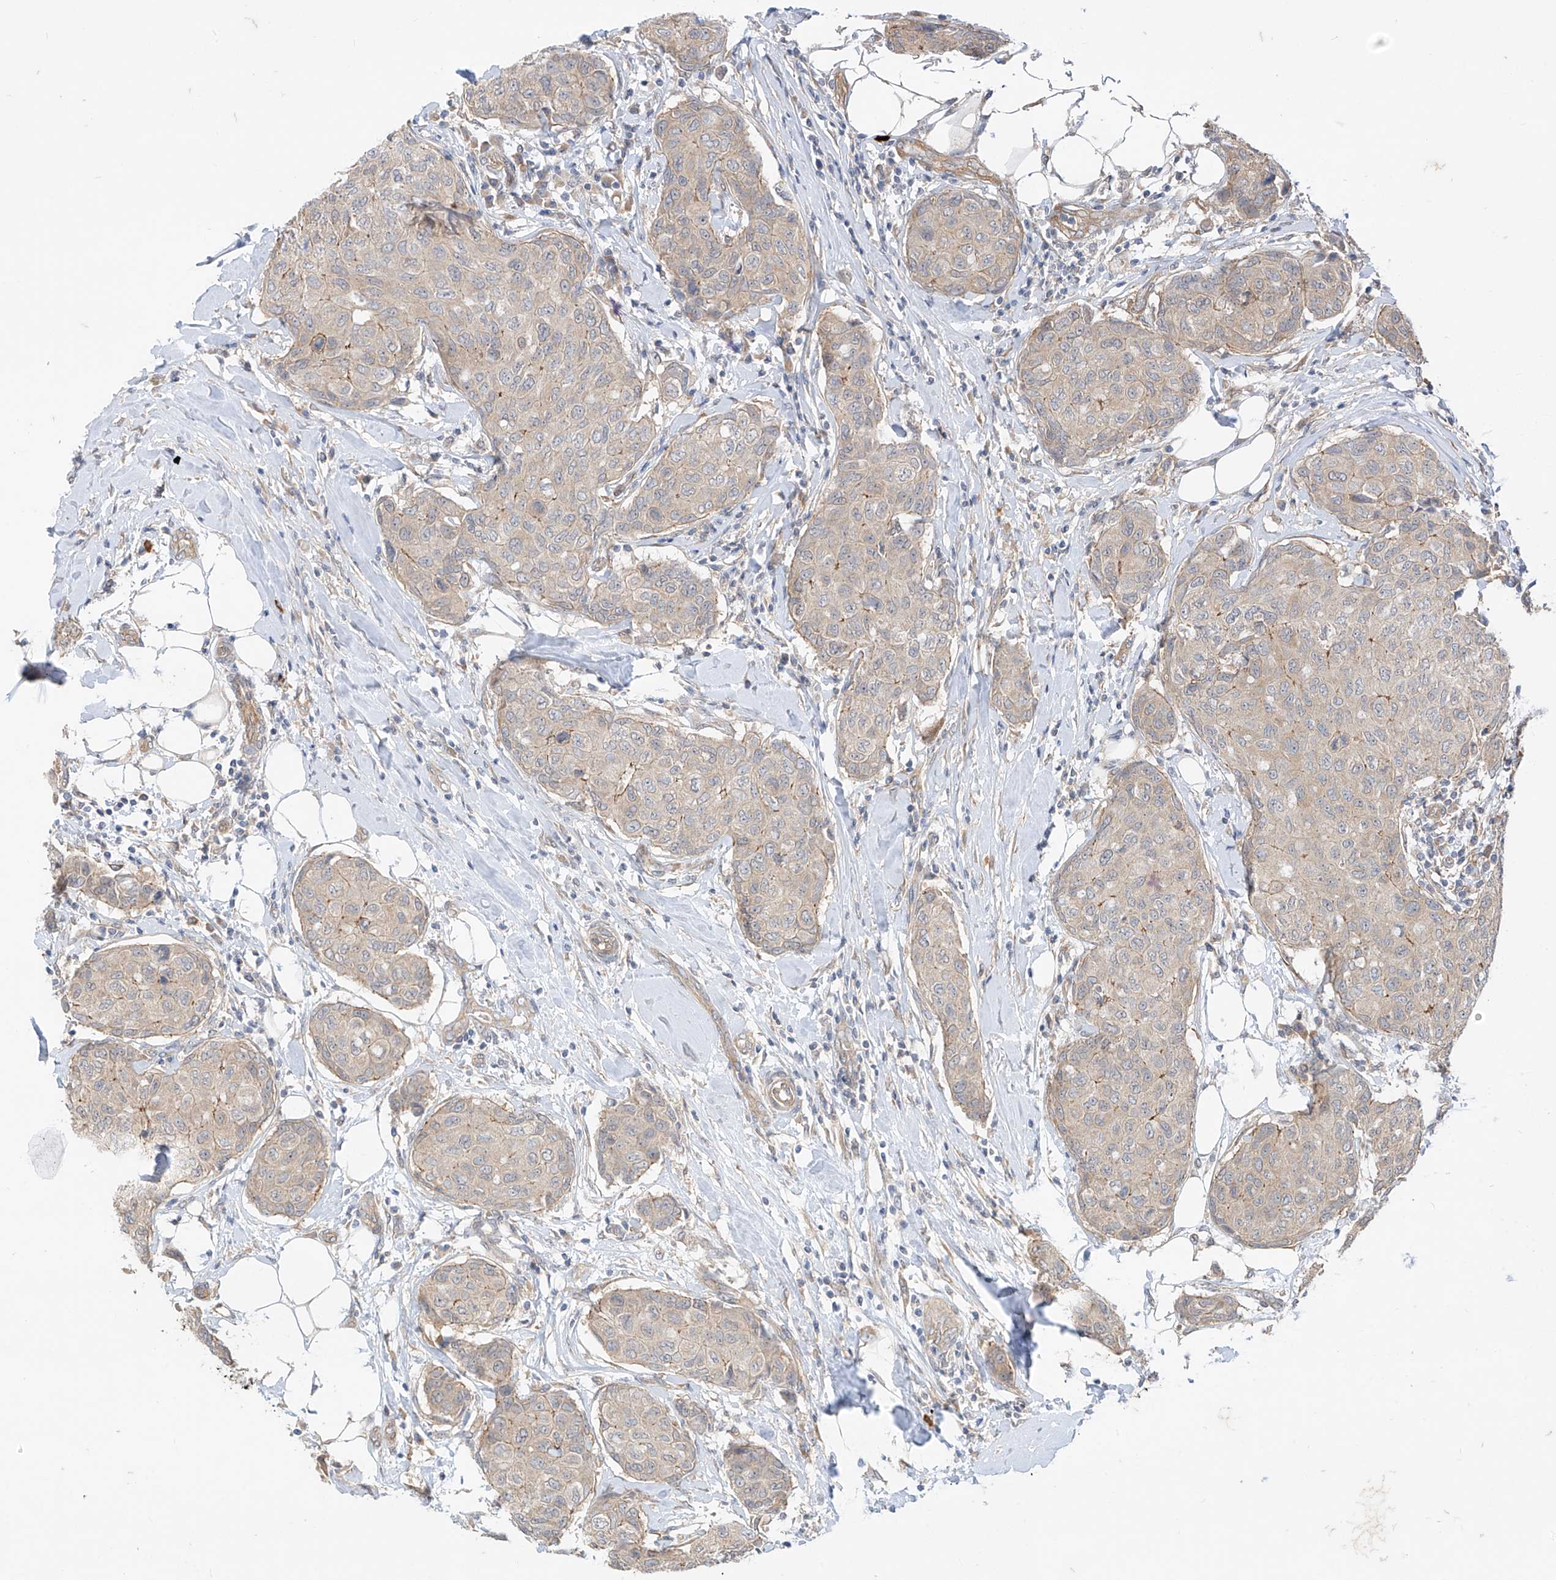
{"staining": {"intensity": "negative", "quantity": "none", "location": "none"}, "tissue": "breast cancer", "cell_type": "Tumor cells", "image_type": "cancer", "snomed": [{"axis": "morphology", "description": "Duct carcinoma"}, {"axis": "topography", "description": "Breast"}], "caption": "IHC of human intraductal carcinoma (breast) exhibits no positivity in tumor cells. Brightfield microscopy of immunohistochemistry stained with DAB (3,3'-diaminobenzidine) (brown) and hematoxylin (blue), captured at high magnification.", "gene": "MTUS2", "patient": {"sex": "female", "age": 80}}